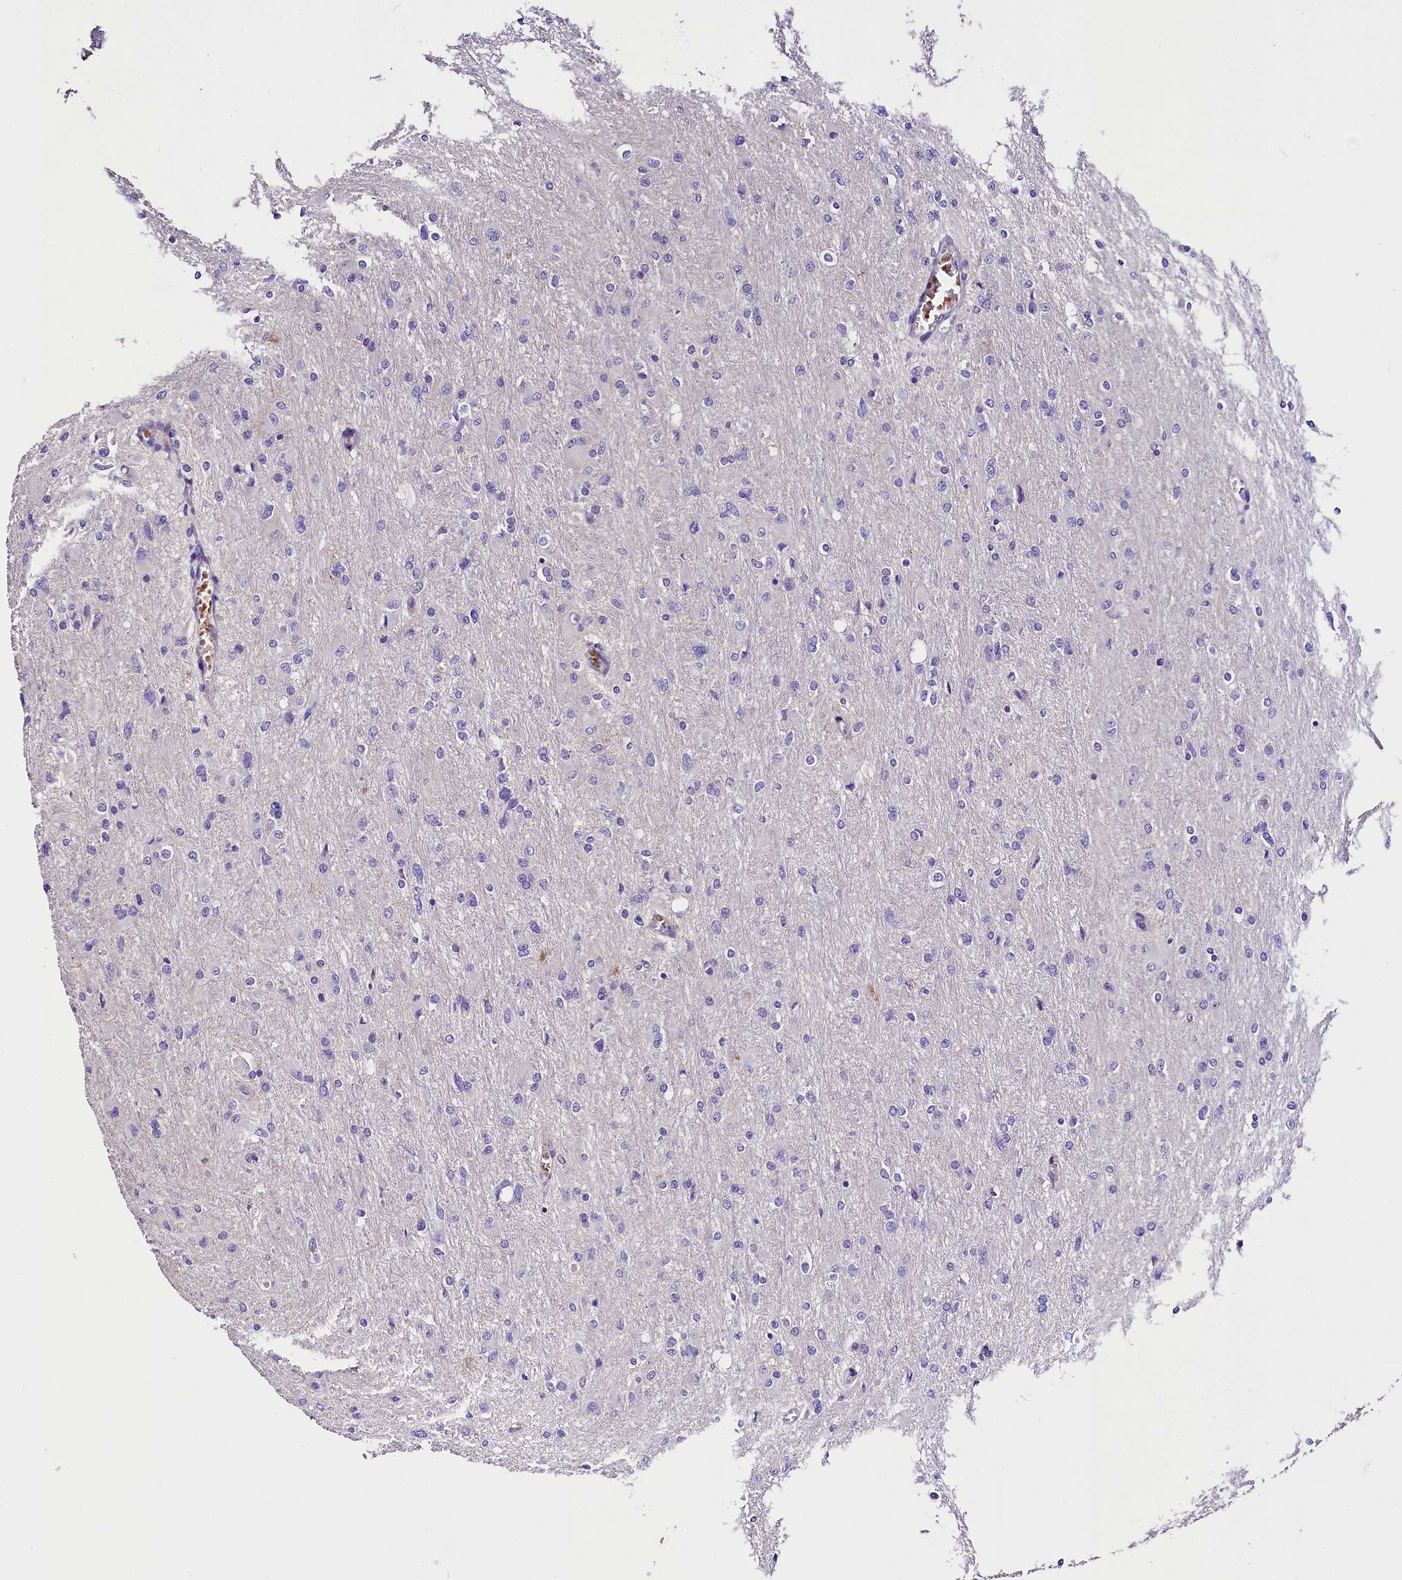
{"staining": {"intensity": "negative", "quantity": "none", "location": "none"}, "tissue": "glioma", "cell_type": "Tumor cells", "image_type": "cancer", "snomed": [{"axis": "morphology", "description": "Glioma, malignant, High grade"}, {"axis": "topography", "description": "Cerebral cortex"}], "caption": "Tumor cells show no significant expression in high-grade glioma (malignant).", "gene": "MEX3B", "patient": {"sex": "female", "age": 36}}